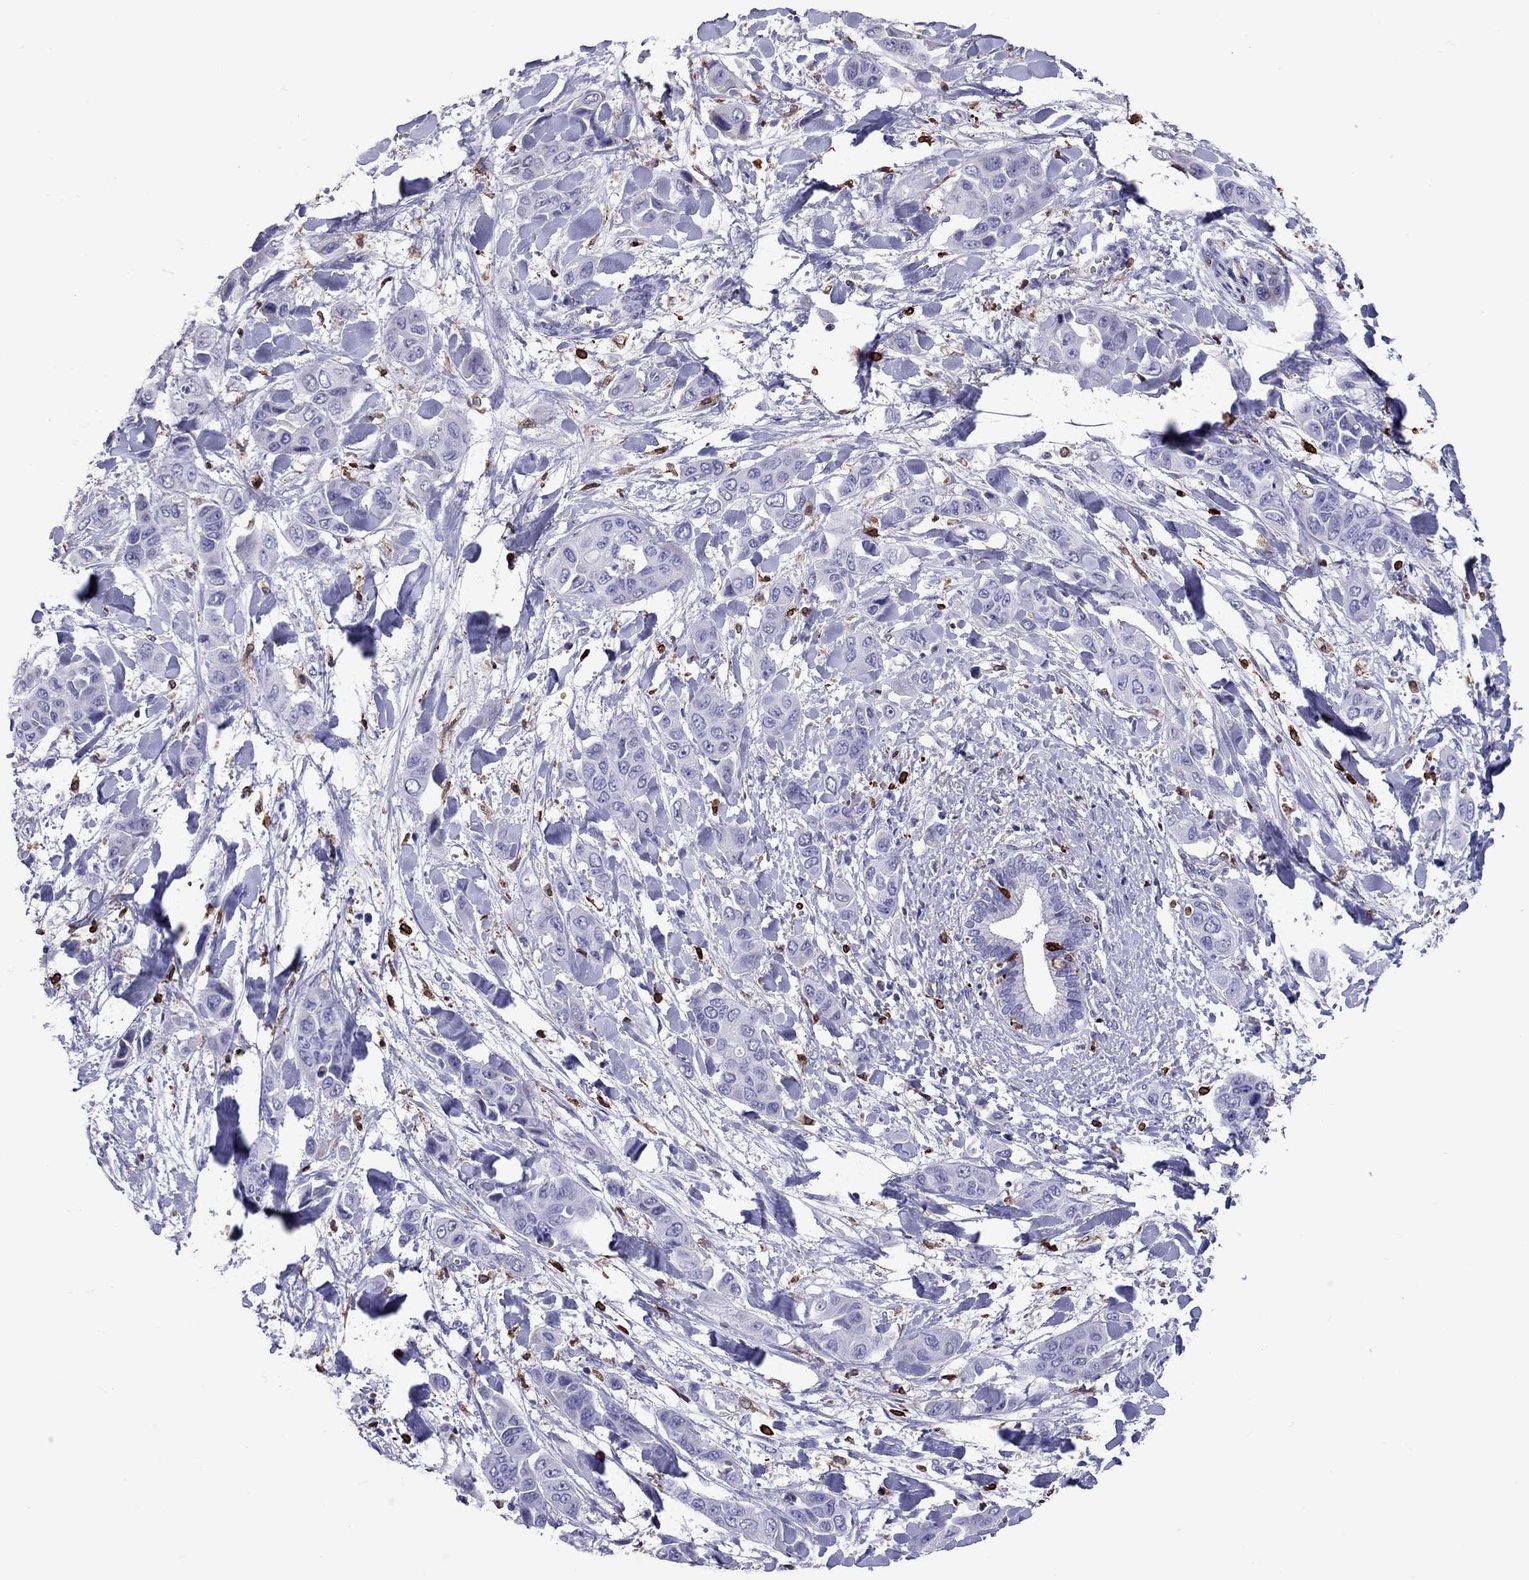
{"staining": {"intensity": "negative", "quantity": "none", "location": "none"}, "tissue": "liver cancer", "cell_type": "Tumor cells", "image_type": "cancer", "snomed": [{"axis": "morphology", "description": "Cholangiocarcinoma"}, {"axis": "topography", "description": "Liver"}], "caption": "DAB (3,3'-diaminobenzidine) immunohistochemical staining of human cholangiocarcinoma (liver) demonstrates no significant expression in tumor cells.", "gene": "ADORA2A", "patient": {"sex": "female", "age": 52}}